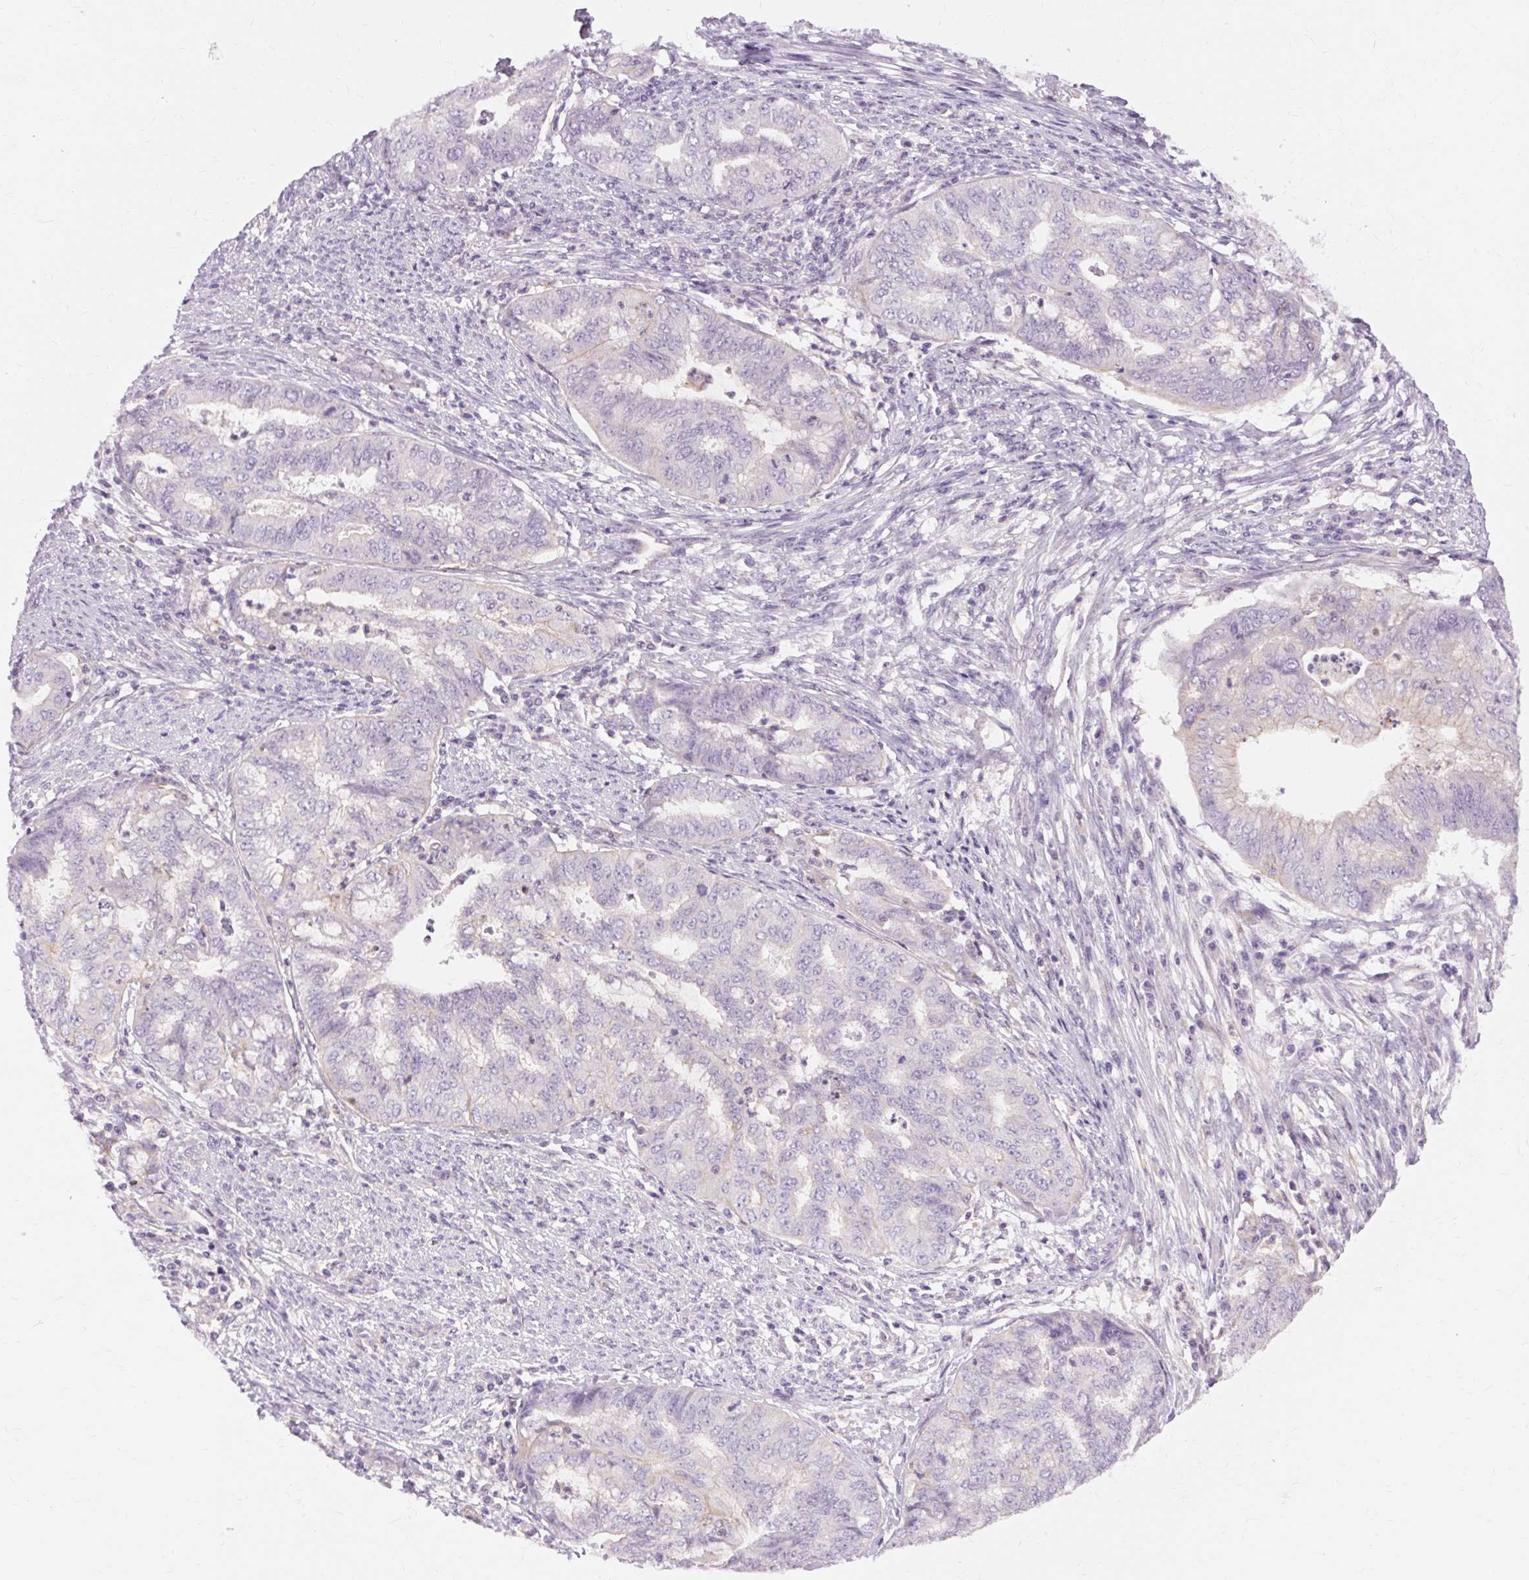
{"staining": {"intensity": "negative", "quantity": "none", "location": "none"}, "tissue": "endometrial cancer", "cell_type": "Tumor cells", "image_type": "cancer", "snomed": [{"axis": "morphology", "description": "Adenocarcinoma, NOS"}, {"axis": "topography", "description": "Endometrium"}], "caption": "High power microscopy histopathology image of an IHC histopathology image of endometrial adenocarcinoma, revealing no significant positivity in tumor cells. (Stains: DAB (3,3'-diaminobenzidine) immunohistochemistry (IHC) with hematoxylin counter stain, Microscopy: brightfield microscopy at high magnification).", "gene": "TM6SF1", "patient": {"sex": "female", "age": 79}}